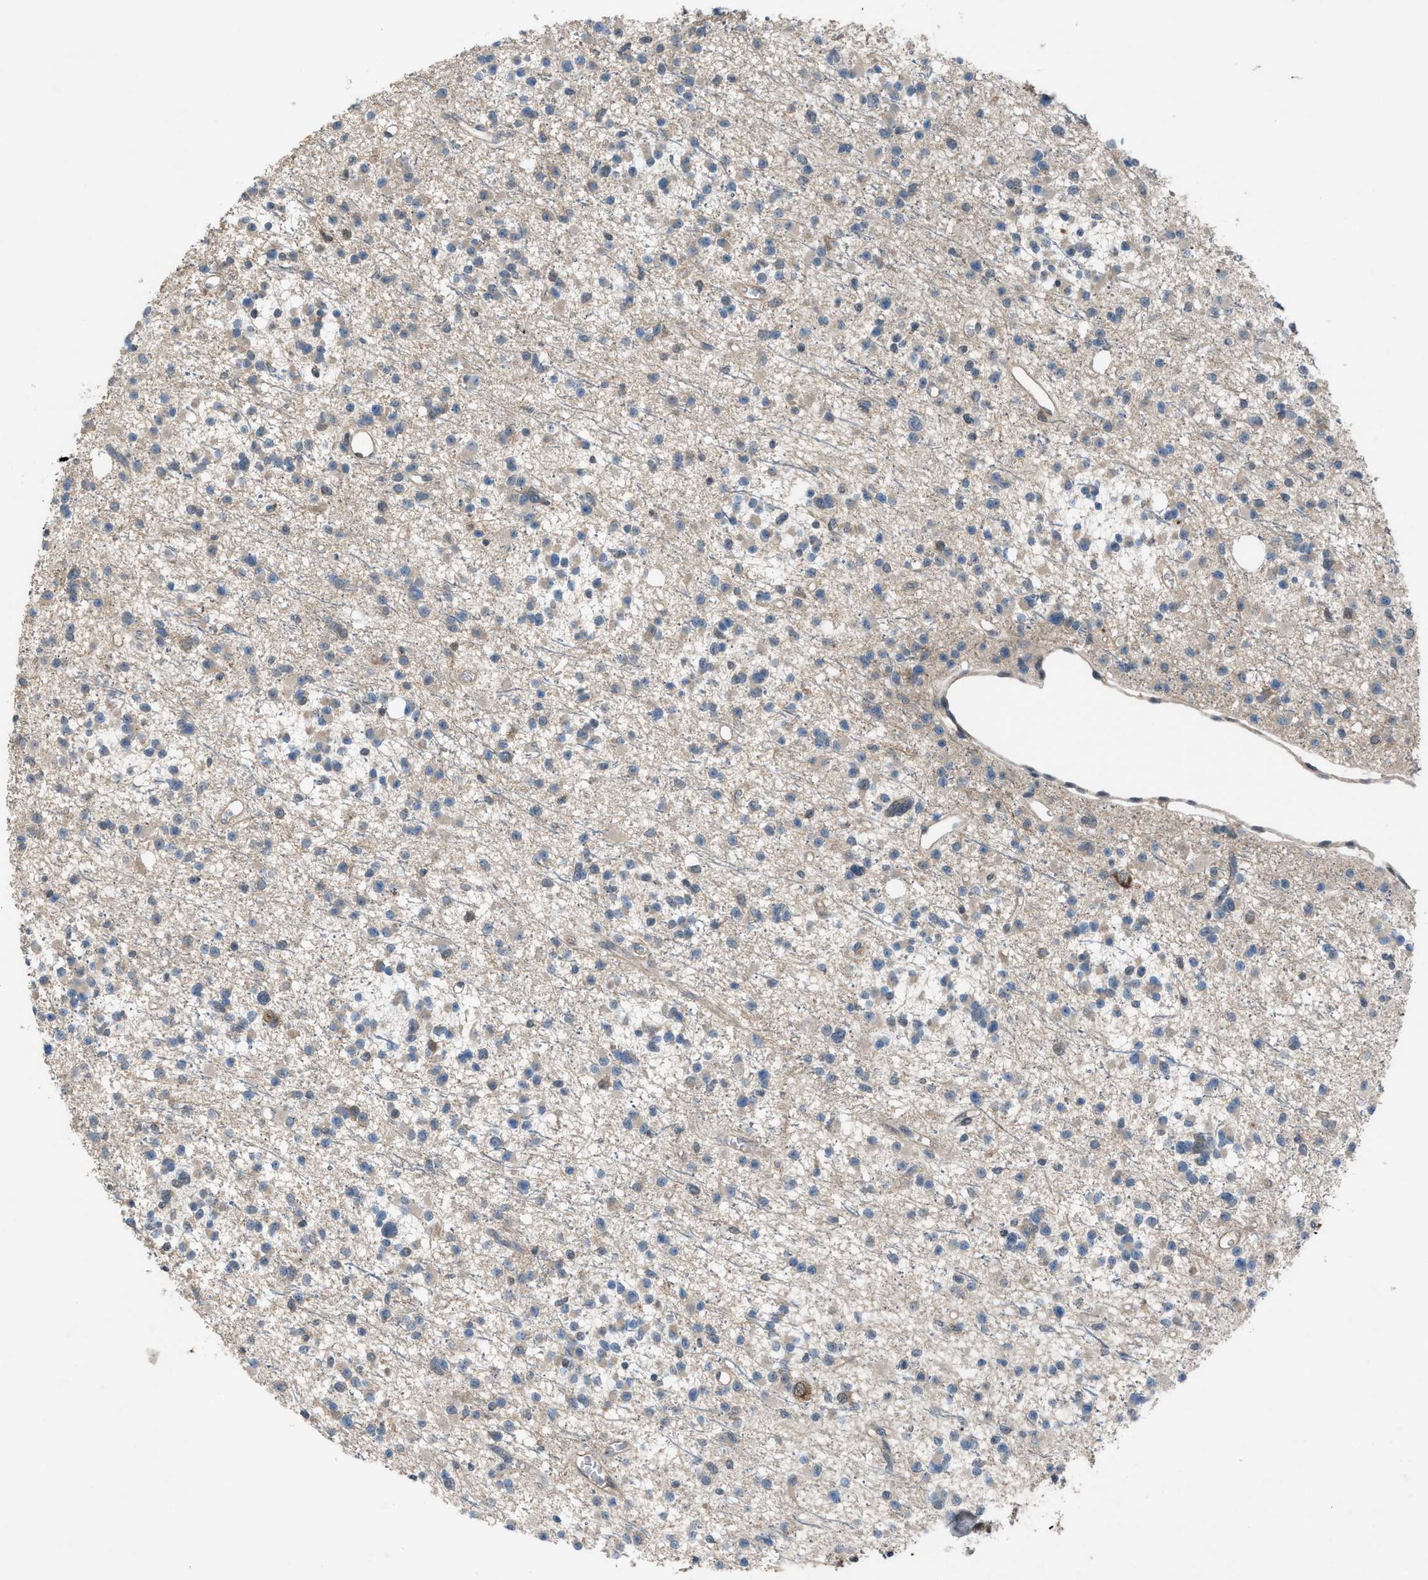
{"staining": {"intensity": "negative", "quantity": "none", "location": "none"}, "tissue": "glioma", "cell_type": "Tumor cells", "image_type": "cancer", "snomed": [{"axis": "morphology", "description": "Glioma, malignant, Low grade"}, {"axis": "topography", "description": "Brain"}], "caption": "Glioma was stained to show a protein in brown. There is no significant expression in tumor cells.", "gene": "PLAA", "patient": {"sex": "female", "age": 22}}